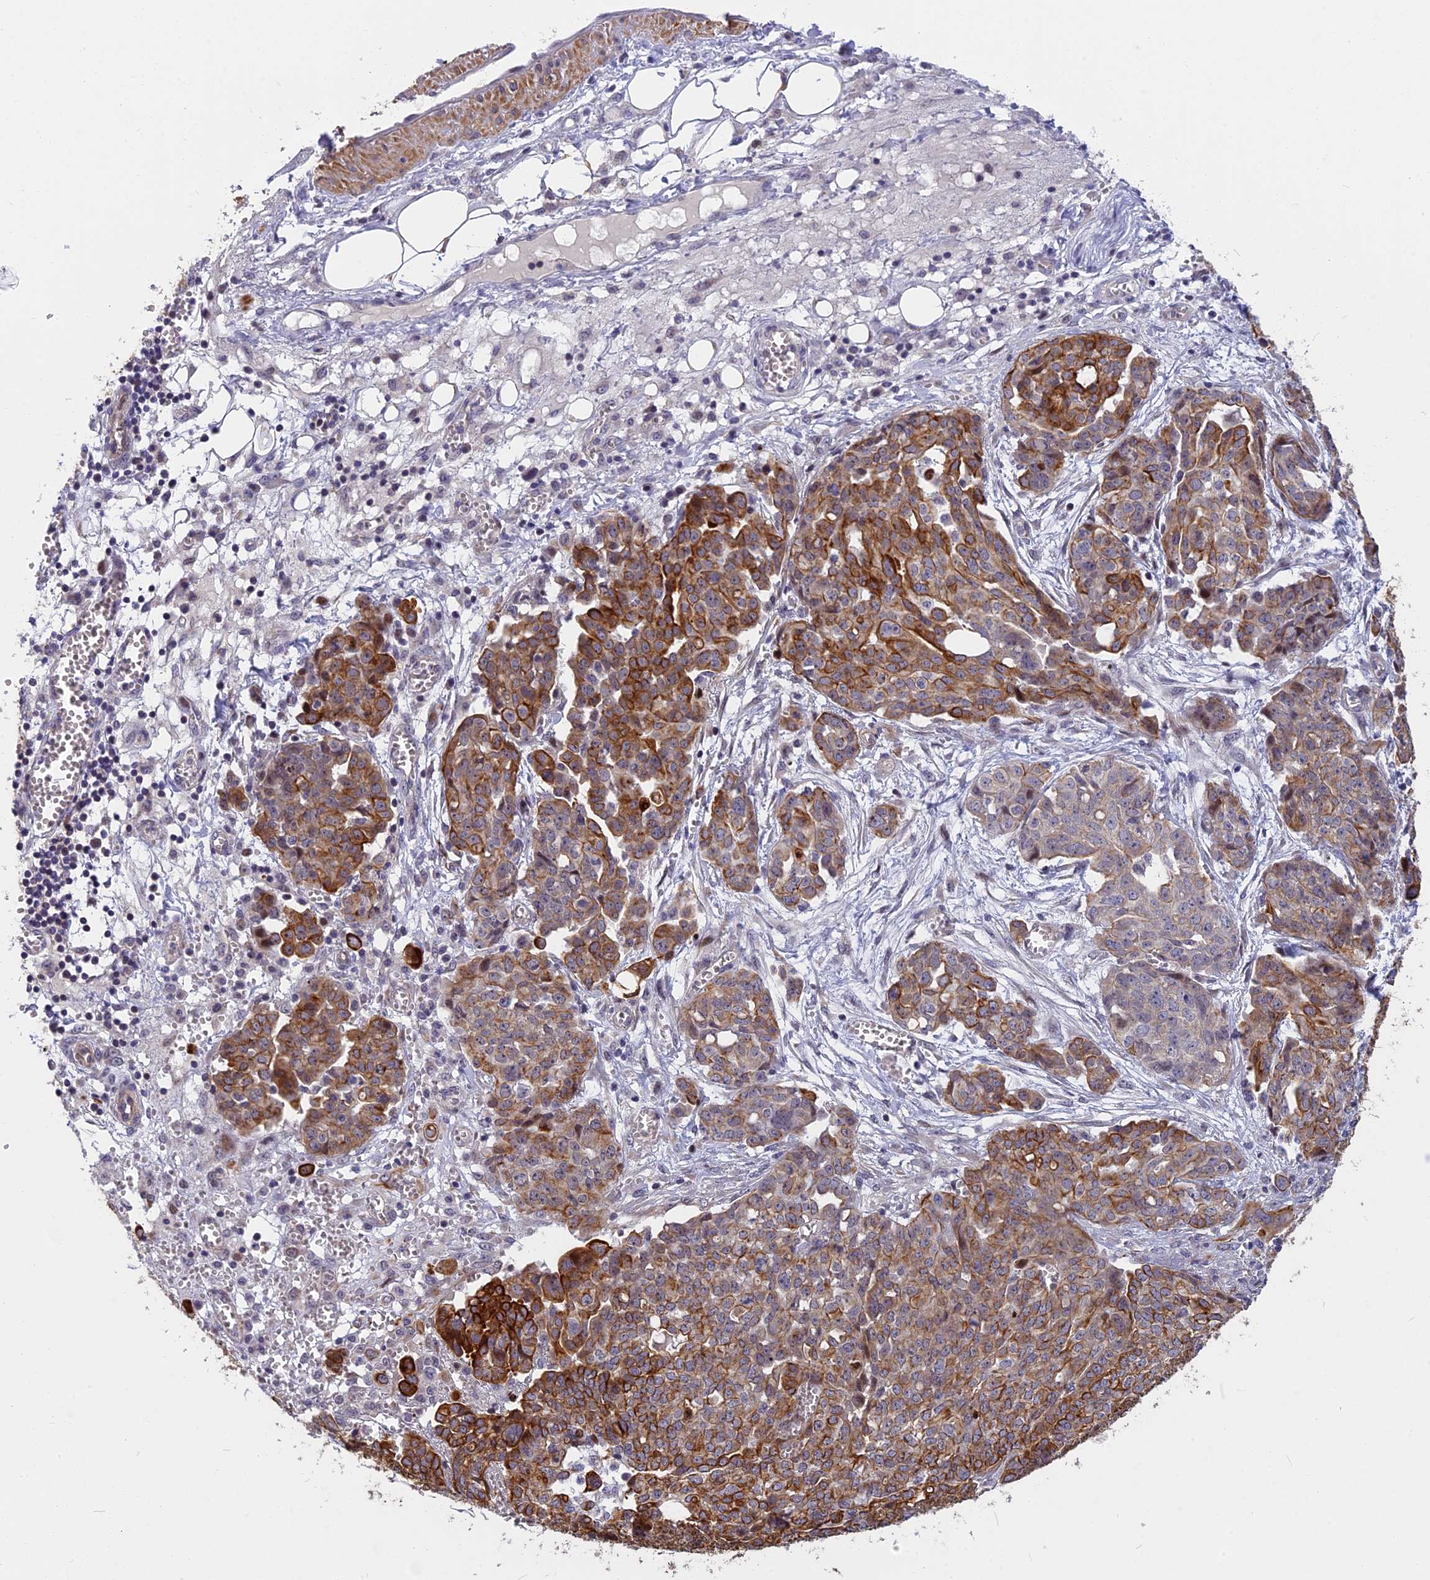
{"staining": {"intensity": "strong", "quantity": "25%-75%", "location": "cytoplasmic/membranous"}, "tissue": "ovarian cancer", "cell_type": "Tumor cells", "image_type": "cancer", "snomed": [{"axis": "morphology", "description": "Cystadenocarcinoma, serous, NOS"}, {"axis": "topography", "description": "Soft tissue"}, {"axis": "topography", "description": "Ovary"}], "caption": "Tumor cells show high levels of strong cytoplasmic/membranous expression in approximately 25%-75% of cells in human ovarian cancer.", "gene": "ANKRD34B", "patient": {"sex": "female", "age": 57}}